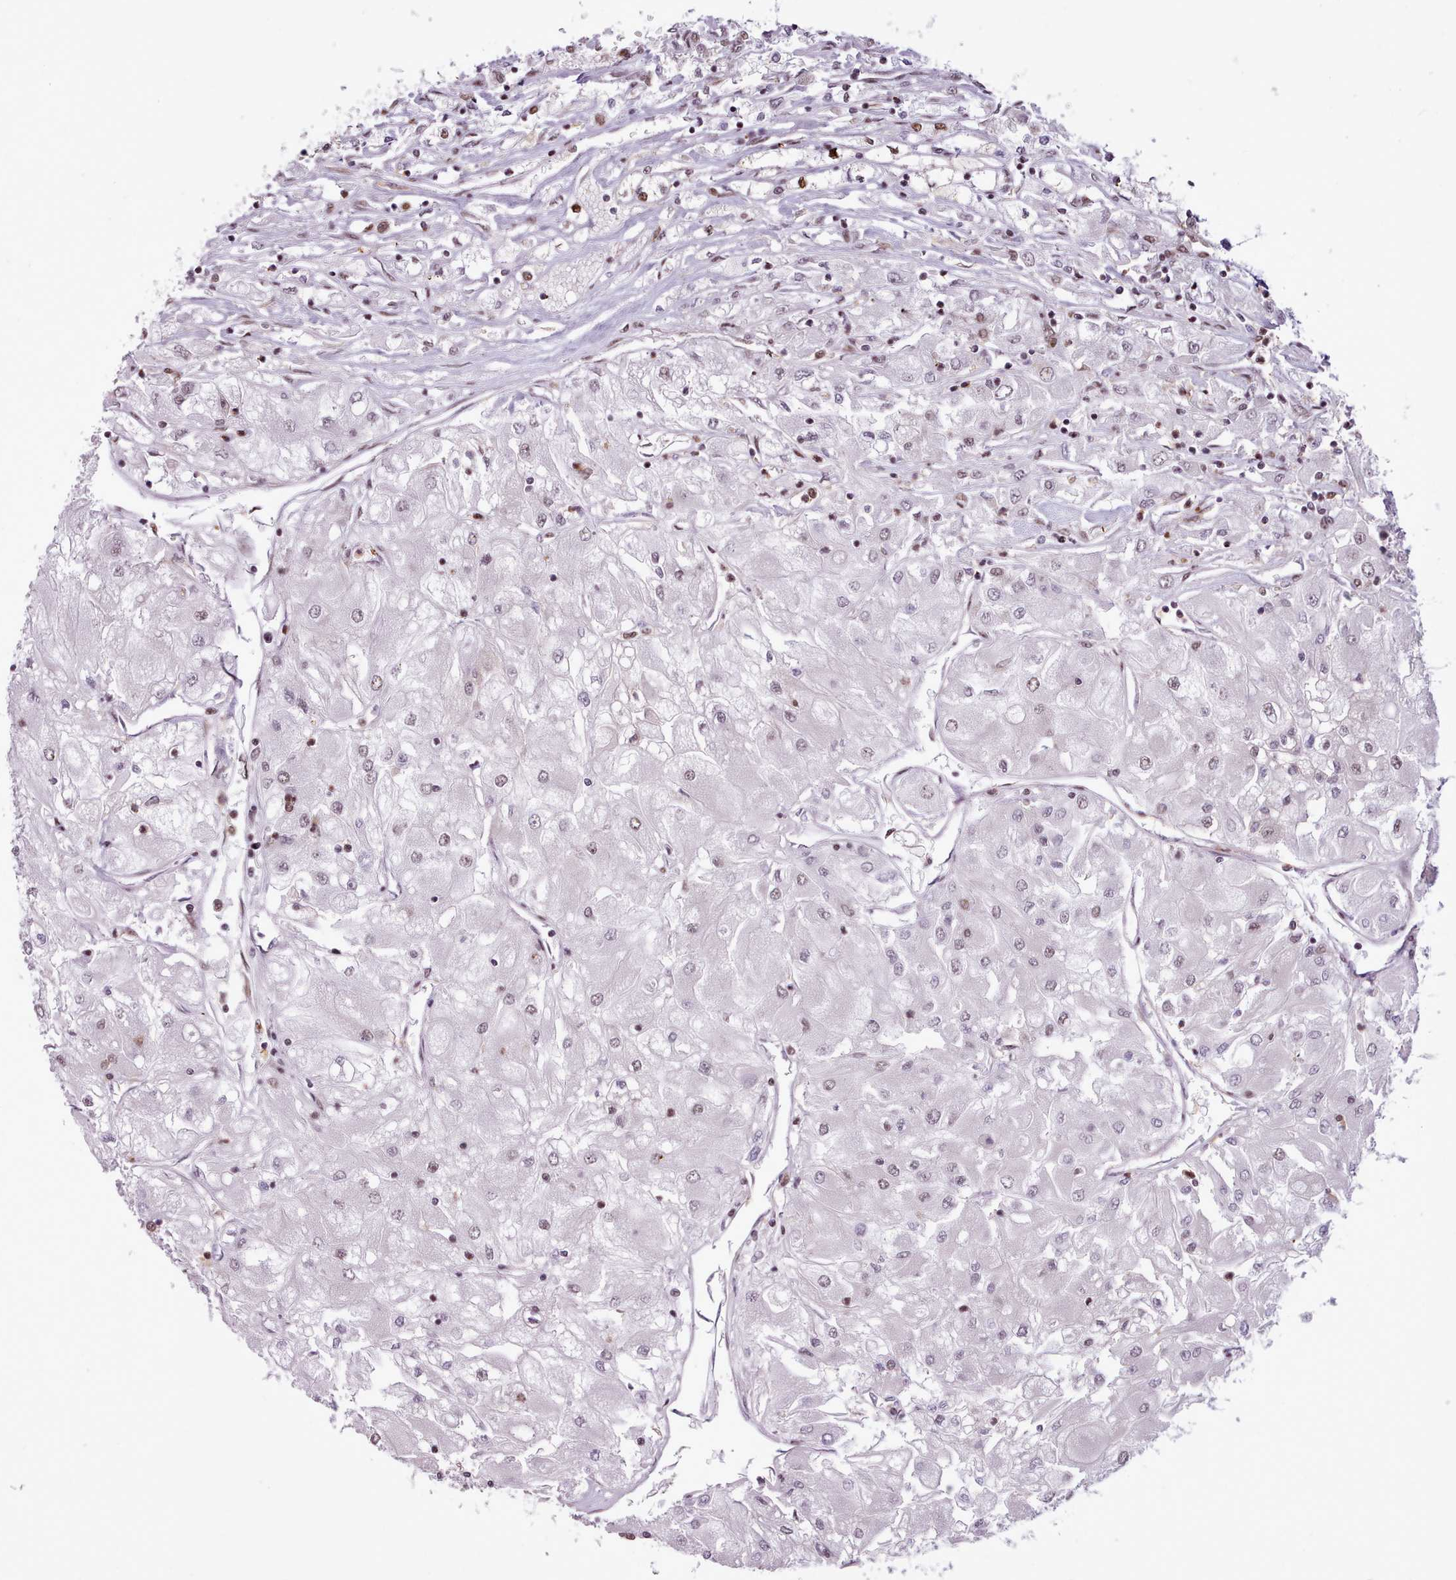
{"staining": {"intensity": "moderate", "quantity": "25%-75%", "location": "nuclear"}, "tissue": "renal cancer", "cell_type": "Tumor cells", "image_type": "cancer", "snomed": [{"axis": "morphology", "description": "Adenocarcinoma, NOS"}, {"axis": "topography", "description": "Kidney"}], "caption": "This is a micrograph of immunohistochemistry (IHC) staining of renal cancer, which shows moderate positivity in the nuclear of tumor cells.", "gene": "SRSF4", "patient": {"sex": "male", "age": 80}}